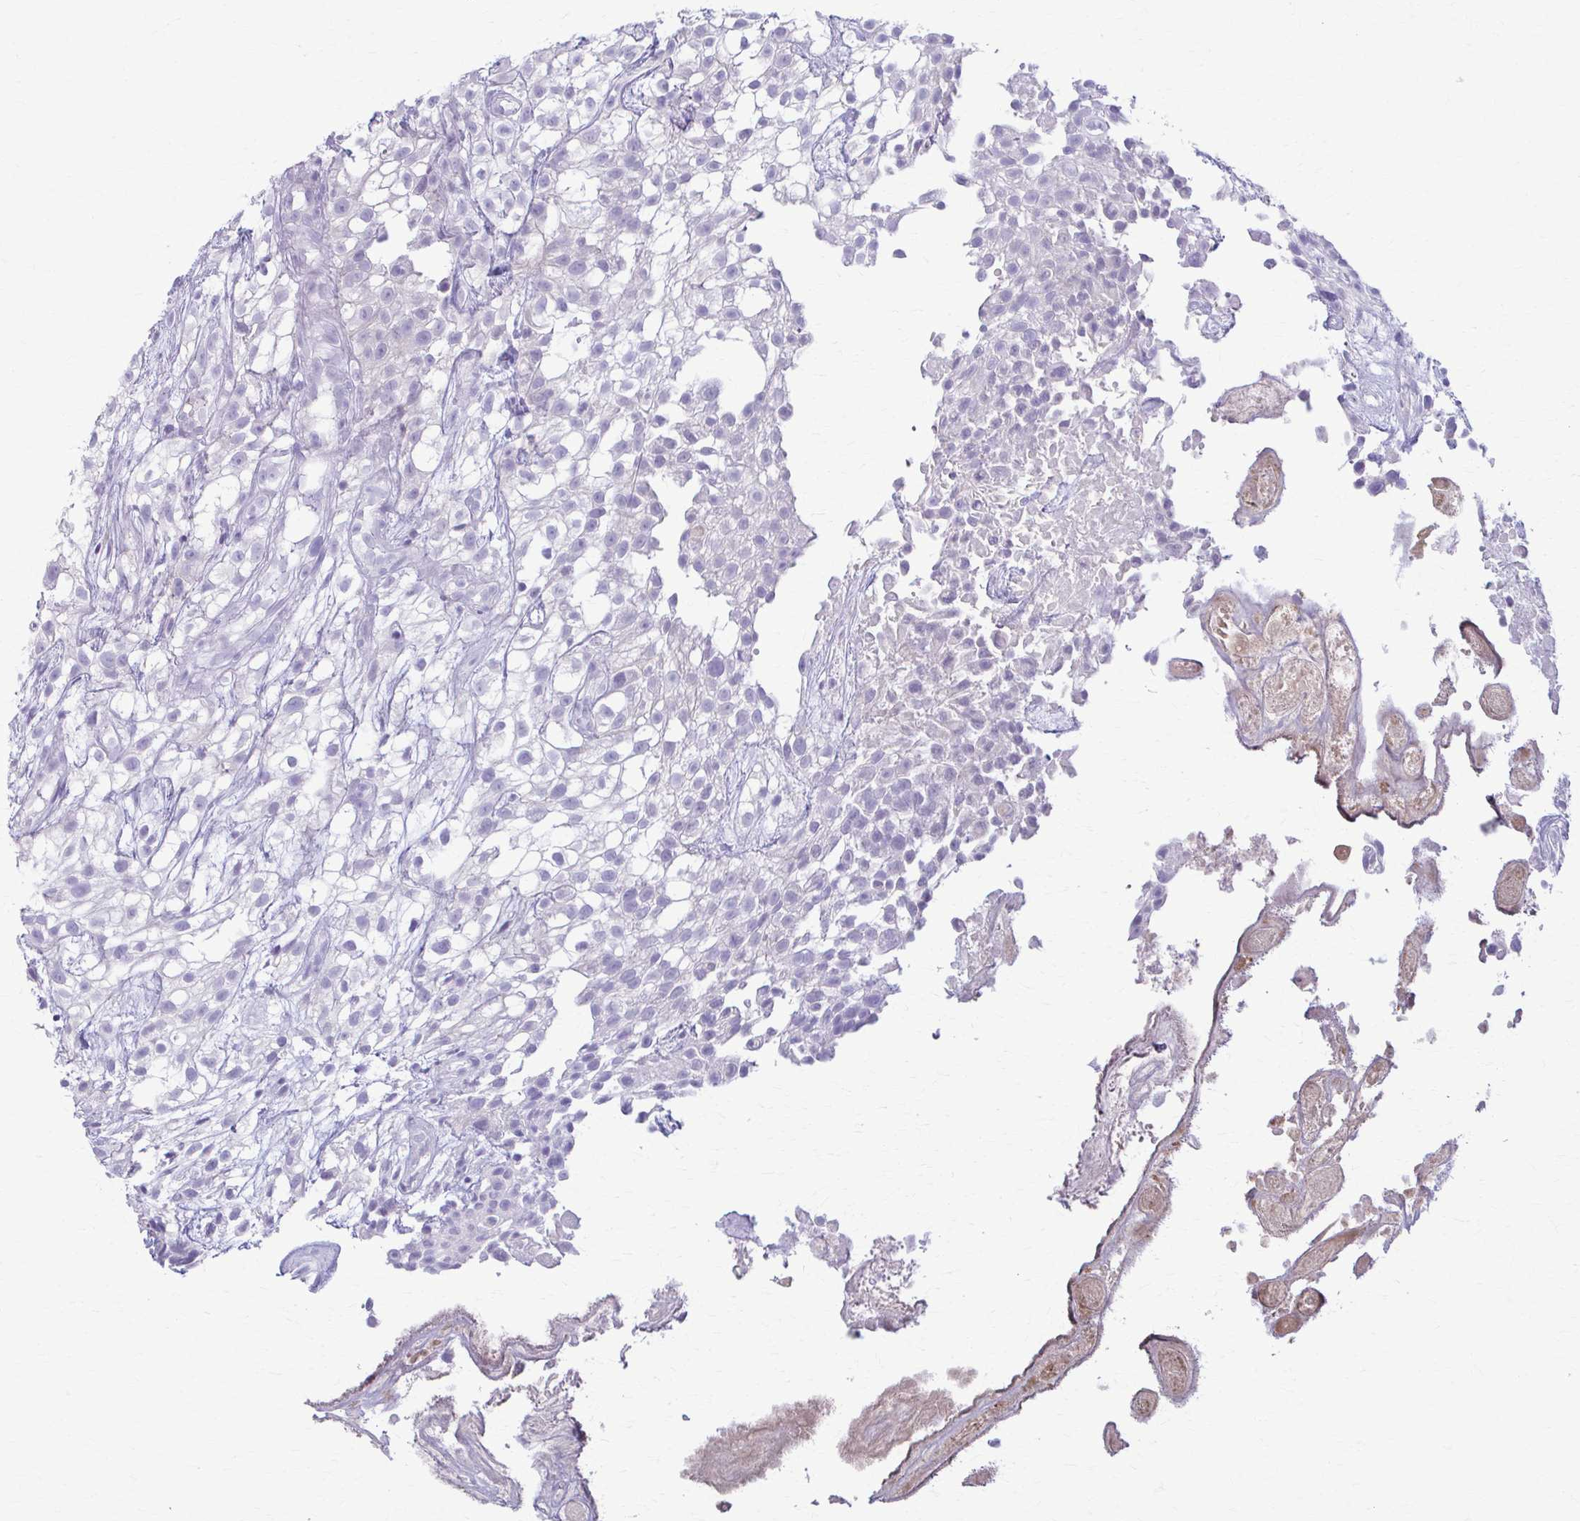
{"staining": {"intensity": "negative", "quantity": "none", "location": "none"}, "tissue": "urothelial cancer", "cell_type": "Tumor cells", "image_type": "cancer", "snomed": [{"axis": "morphology", "description": "Urothelial carcinoma, High grade"}, {"axis": "topography", "description": "Urinary bladder"}], "caption": "DAB (3,3'-diaminobenzidine) immunohistochemical staining of human high-grade urothelial carcinoma demonstrates no significant expression in tumor cells.", "gene": "LDLRAP1", "patient": {"sex": "male", "age": 56}}